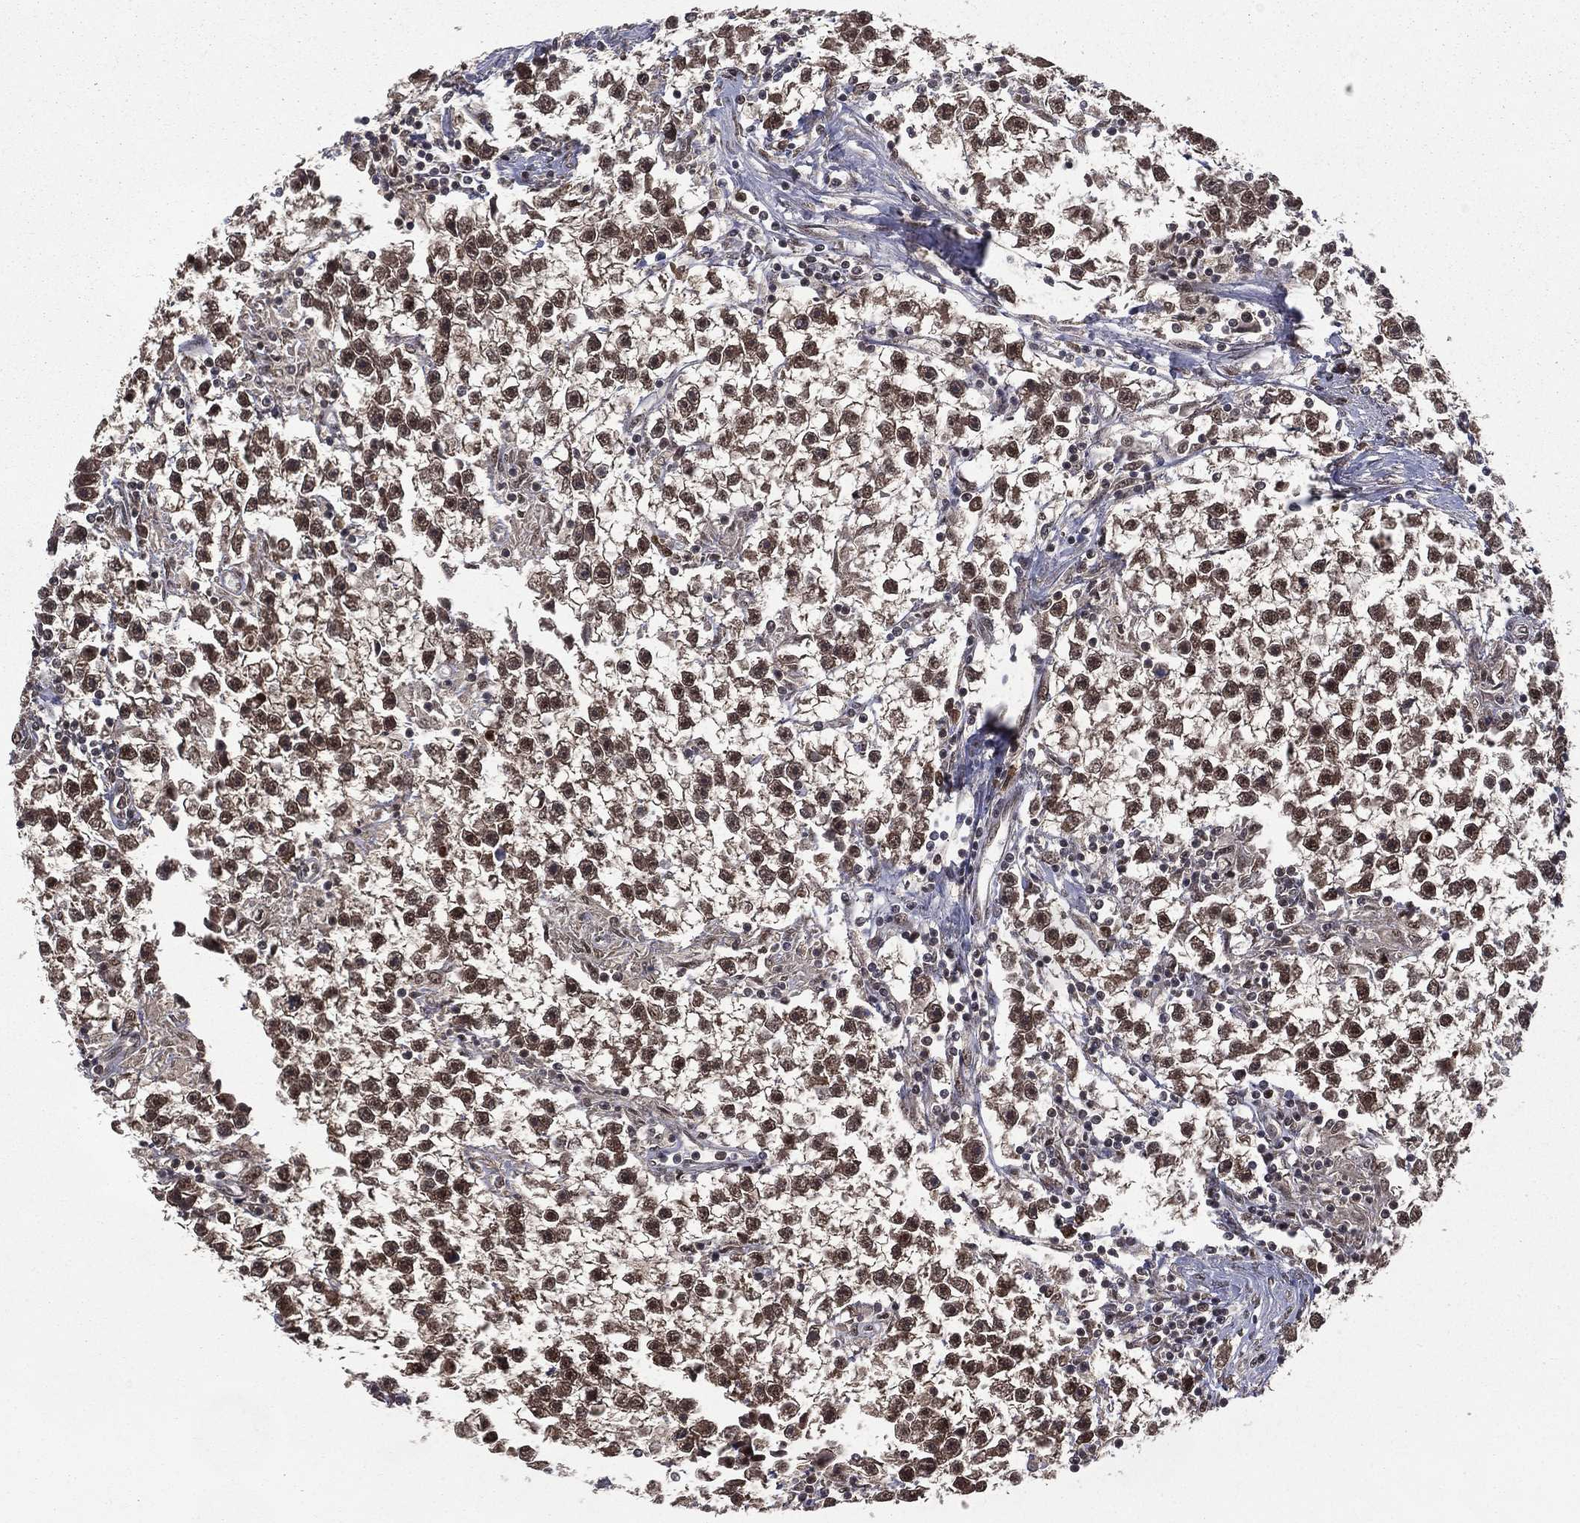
{"staining": {"intensity": "strong", "quantity": "25%-75%", "location": "nuclear"}, "tissue": "testis cancer", "cell_type": "Tumor cells", "image_type": "cancer", "snomed": [{"axis": "morphology", "description": "Seminoma, NOS"}, {"axis": "topography", "description": "Testis"}], "caption": "A brown stain shows strong nuclear positivity of a protein in human testis cancer tumor cells.", "gene": "JMJD6", "patient": {"sex": "male", "age": 59}}